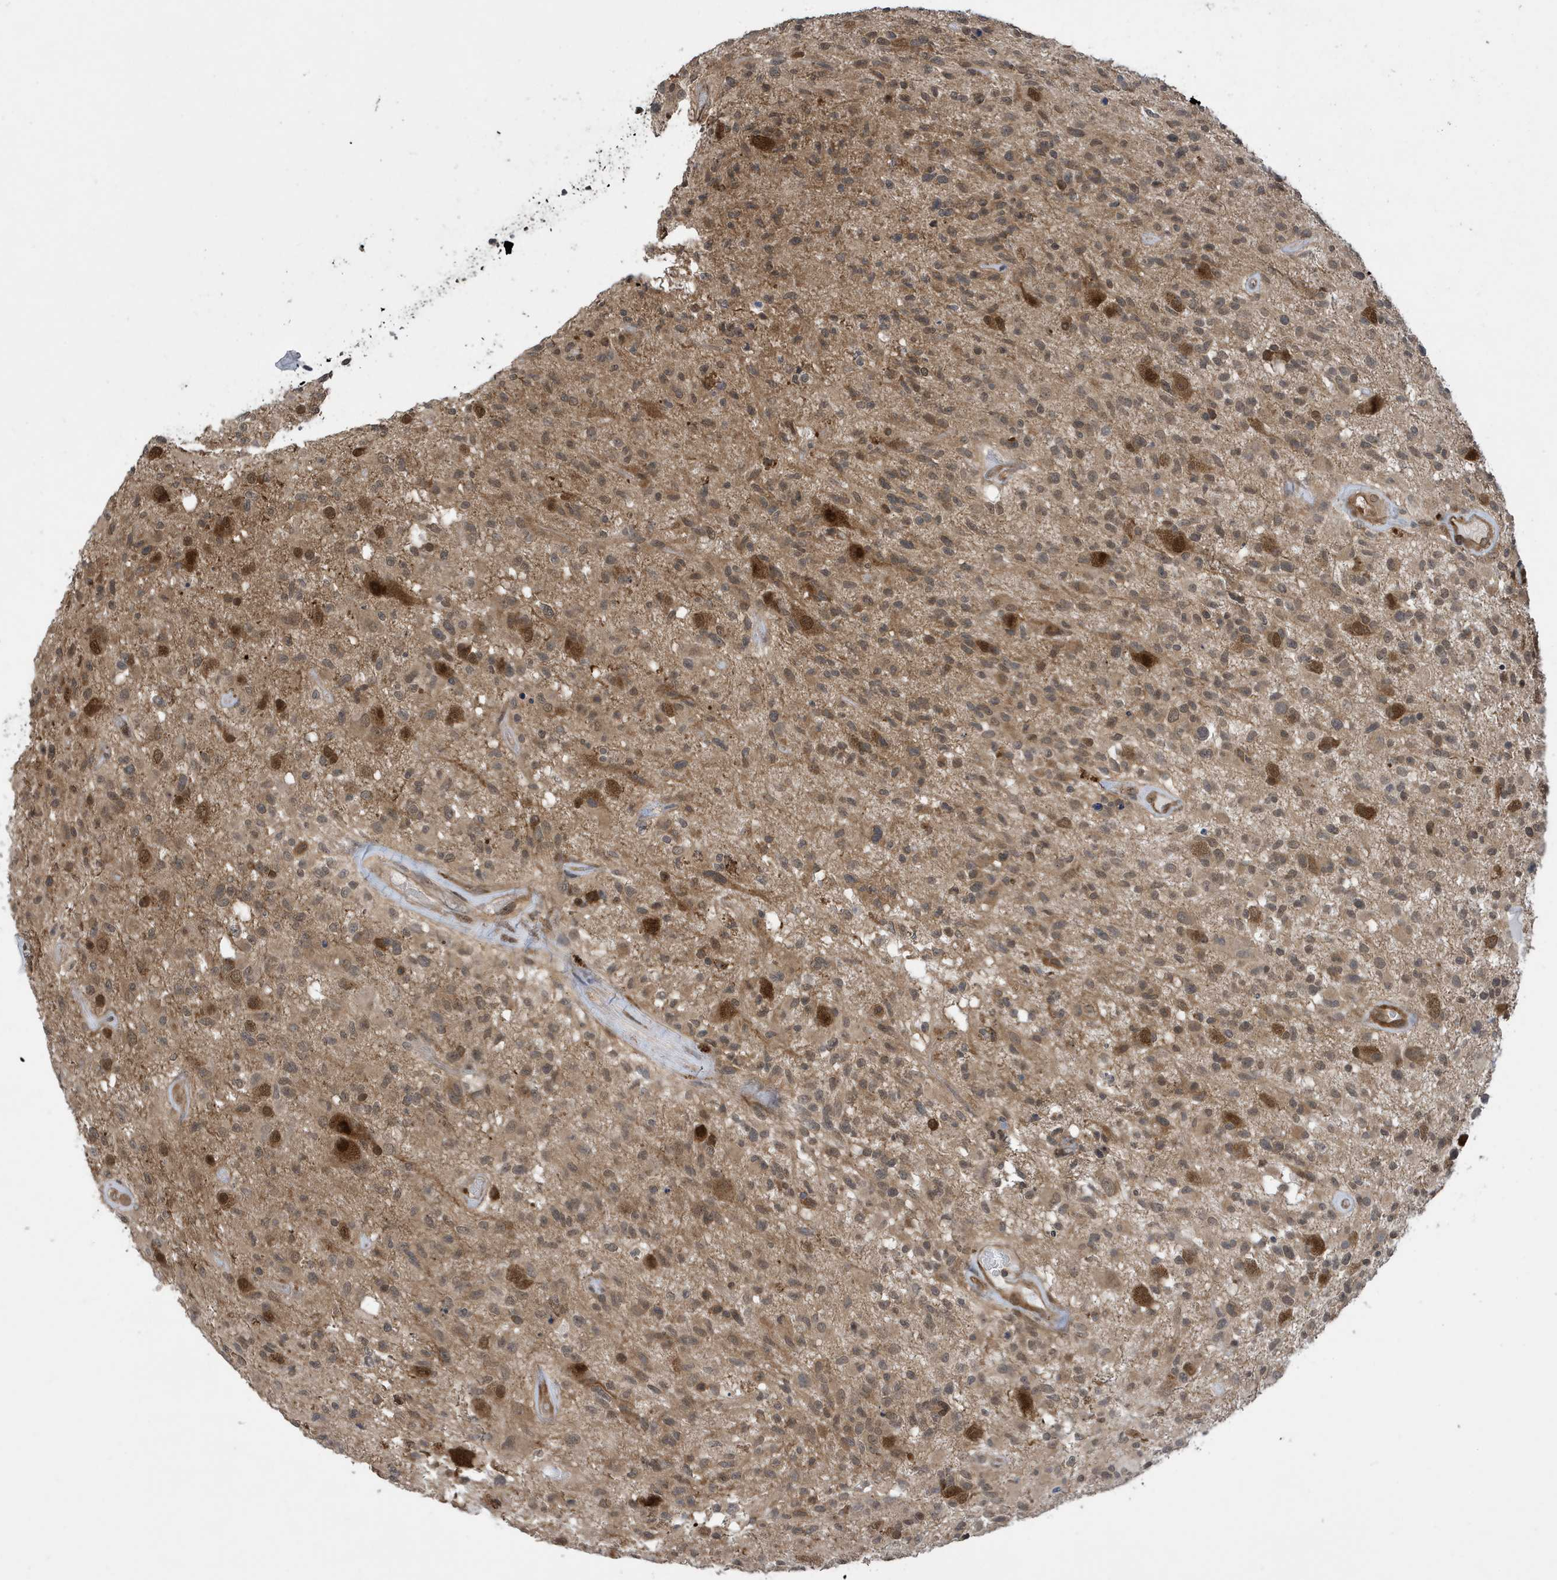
{"staining": {"intensity": "weak", "quantity": "25%-75%", "location": "cytoplasmic/membranous"}, "tissue": "glioma", "cell_type": "Tumor cells", "image_type": "cancer", "snomed": [{"axis": "morphology", "description": "Glioma, malignant, High grade"}, {"axis": "morphology", "description": "Glioblastoma, NOS"}, {"axis": "topography", "description": "Brain"}], "caption": "Immunohistochemistry (IHC) photomicrograph of neoplastic tissue: glioma stained using IHC shows low levels of weak protein expression localized specifically in the cytoplasmic/membranous of tumor cells, appearing as a cytoplasmic/membranous brown color.", "gene": "UBQLN1", "patient": {"sex": "male", "age": 60}}